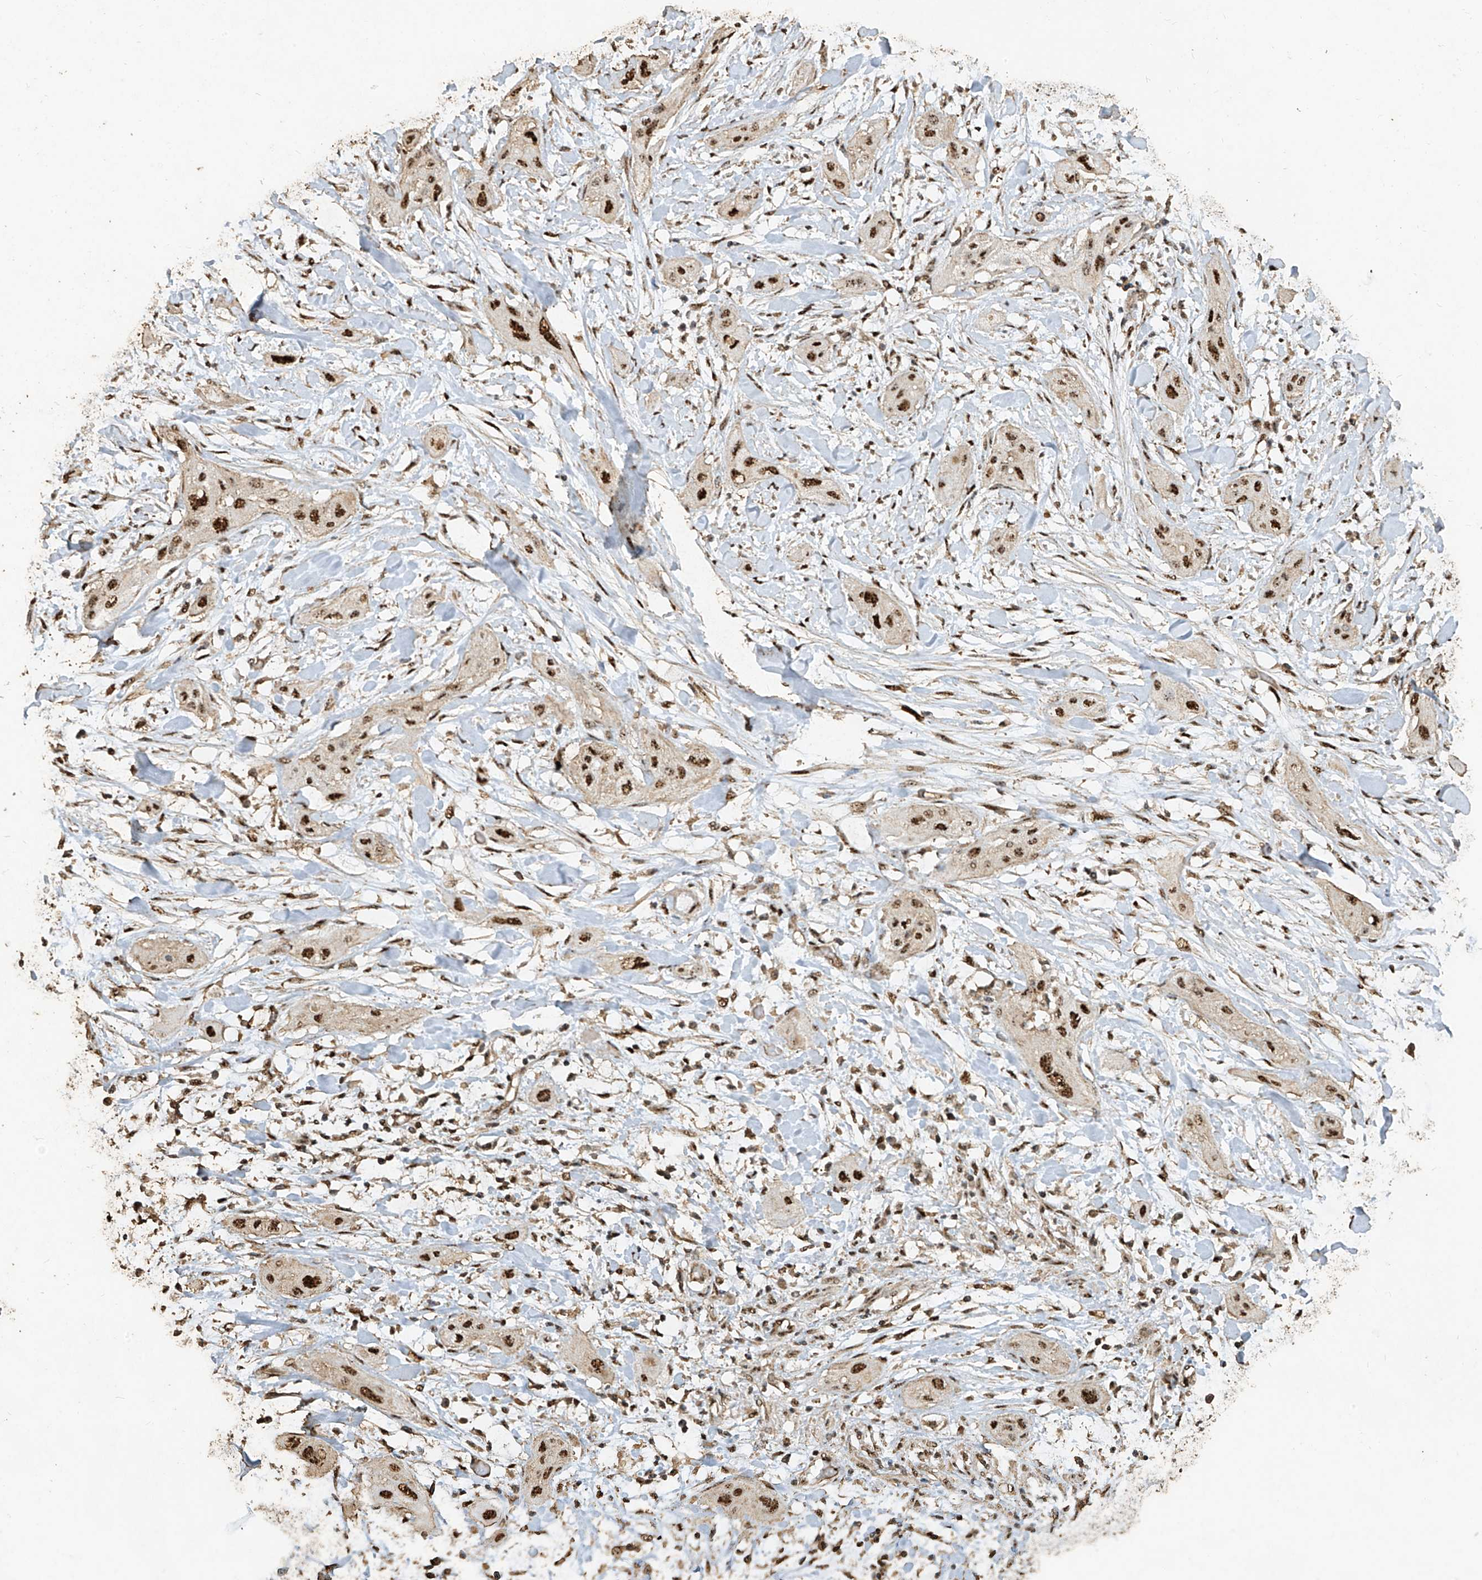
{"staining": {"intensity": "strong", "quantity": ">75%", "location": "nuclear"}, "tissue": "lung cancer", "cell_type": "Tumor cells", "image_type": "cancer", "snomed": [{"axis": "morphology", "description": "Squamous cell carcinoma, NOS"}, {"axis": "topography", "description": "Lung"}], "caption": "Immunohistochemical staining of lung cancer displays high levels of strong nuclear staining in about >75% of tumor cells.", "gene": "ERBB3", "patient": {"sex": "female", "age": 47}}